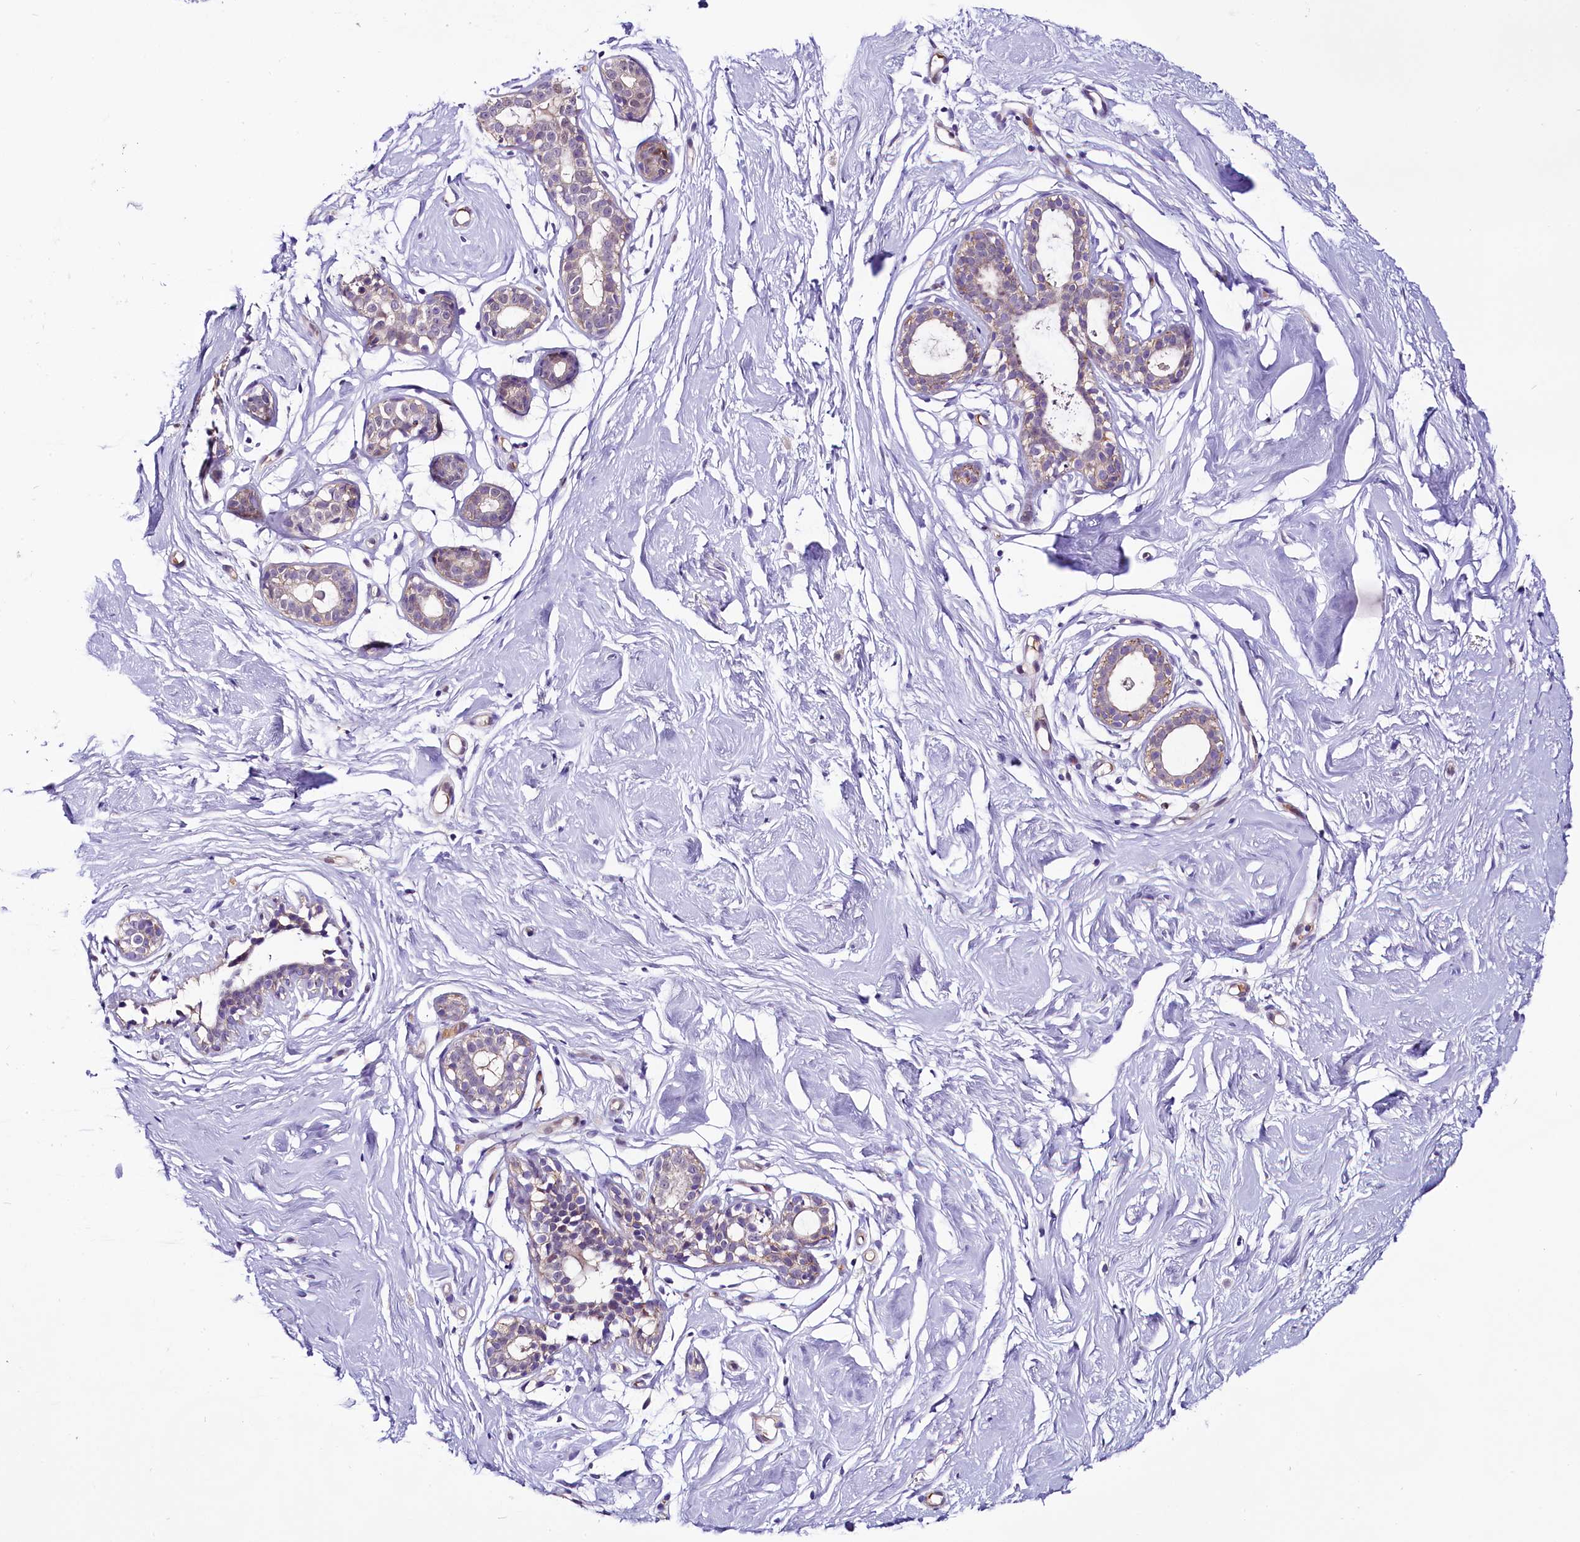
{"staining": {"intensity": "negative", "quantity": "none", "location": "none"}, "tissue": "breast", "cell_type": "Adipocytes", "image_type": "normal", "snomed": [{"axis": "morphology", "description": "Normal tissue, NOS"}, {"axis": "morphology", "description": "Adenoma, NOS"}, {"axis": "topography", "description": "Breast"}], "caption": "Adipocytes are negative for protein expression in normal human breast. (DAB (3,3'-diaminobenzidine) IHC visualized using brightfield microscopy, high magnification).", "gene": "C9orf40", "patient": {"sex": "female", "age": 23}}